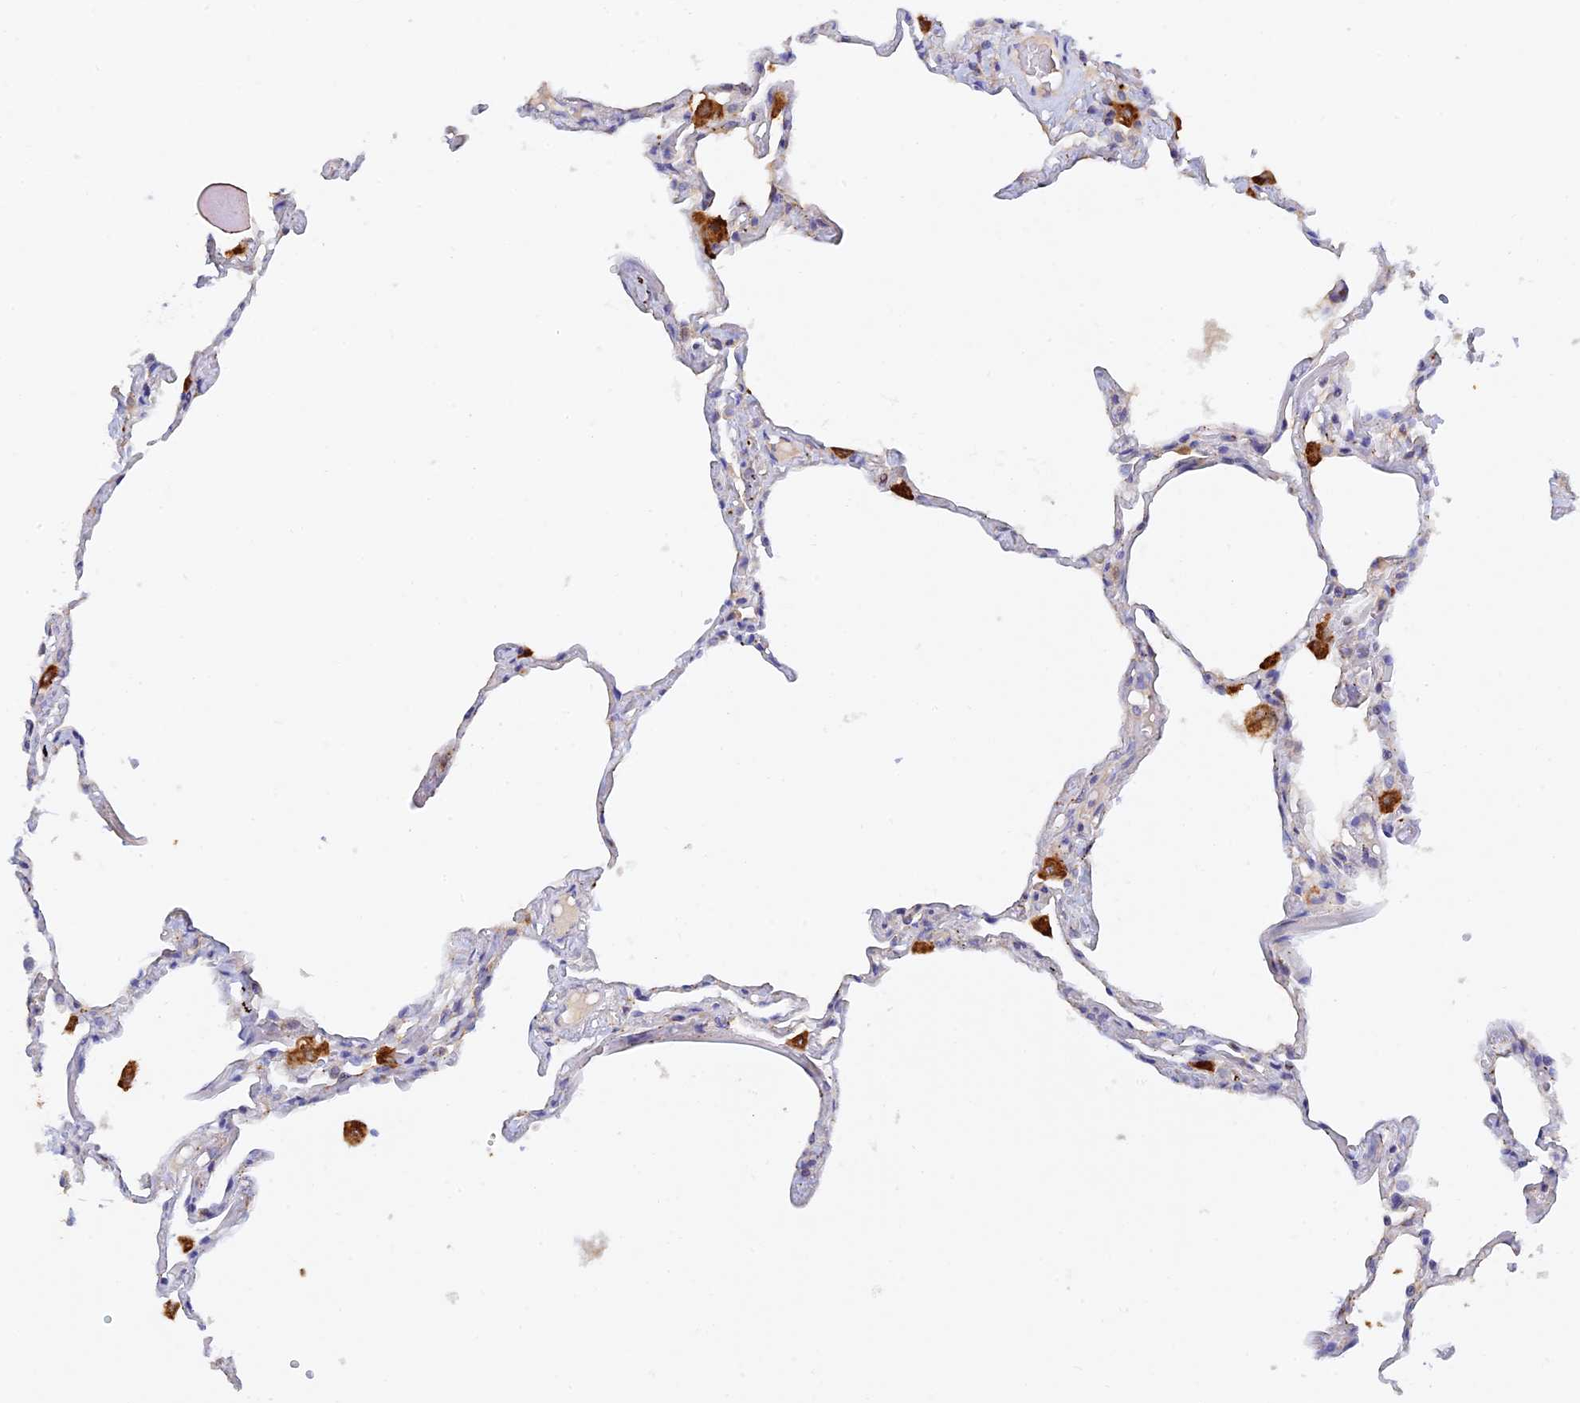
{"staining": {"intensity": "negative", "quantity": "none", "location": "none"}, "tissue": "lung", "cell_type": "Alveolar cells", "image_type": "normal", "snomed": [{"axis": "morphology", "description": "Normal tissue, NOS"}, {"axis": "topography", "description": "Lung"}], "caption": "Protein analysis of benign lung exhibits no significant expression in alveolar cells. (Brightfield microscopy of DAB immunohistochemistry at high magnification).", "gene": "RPGRIP1L", "patient": {"sex": "female", "age": 67}}